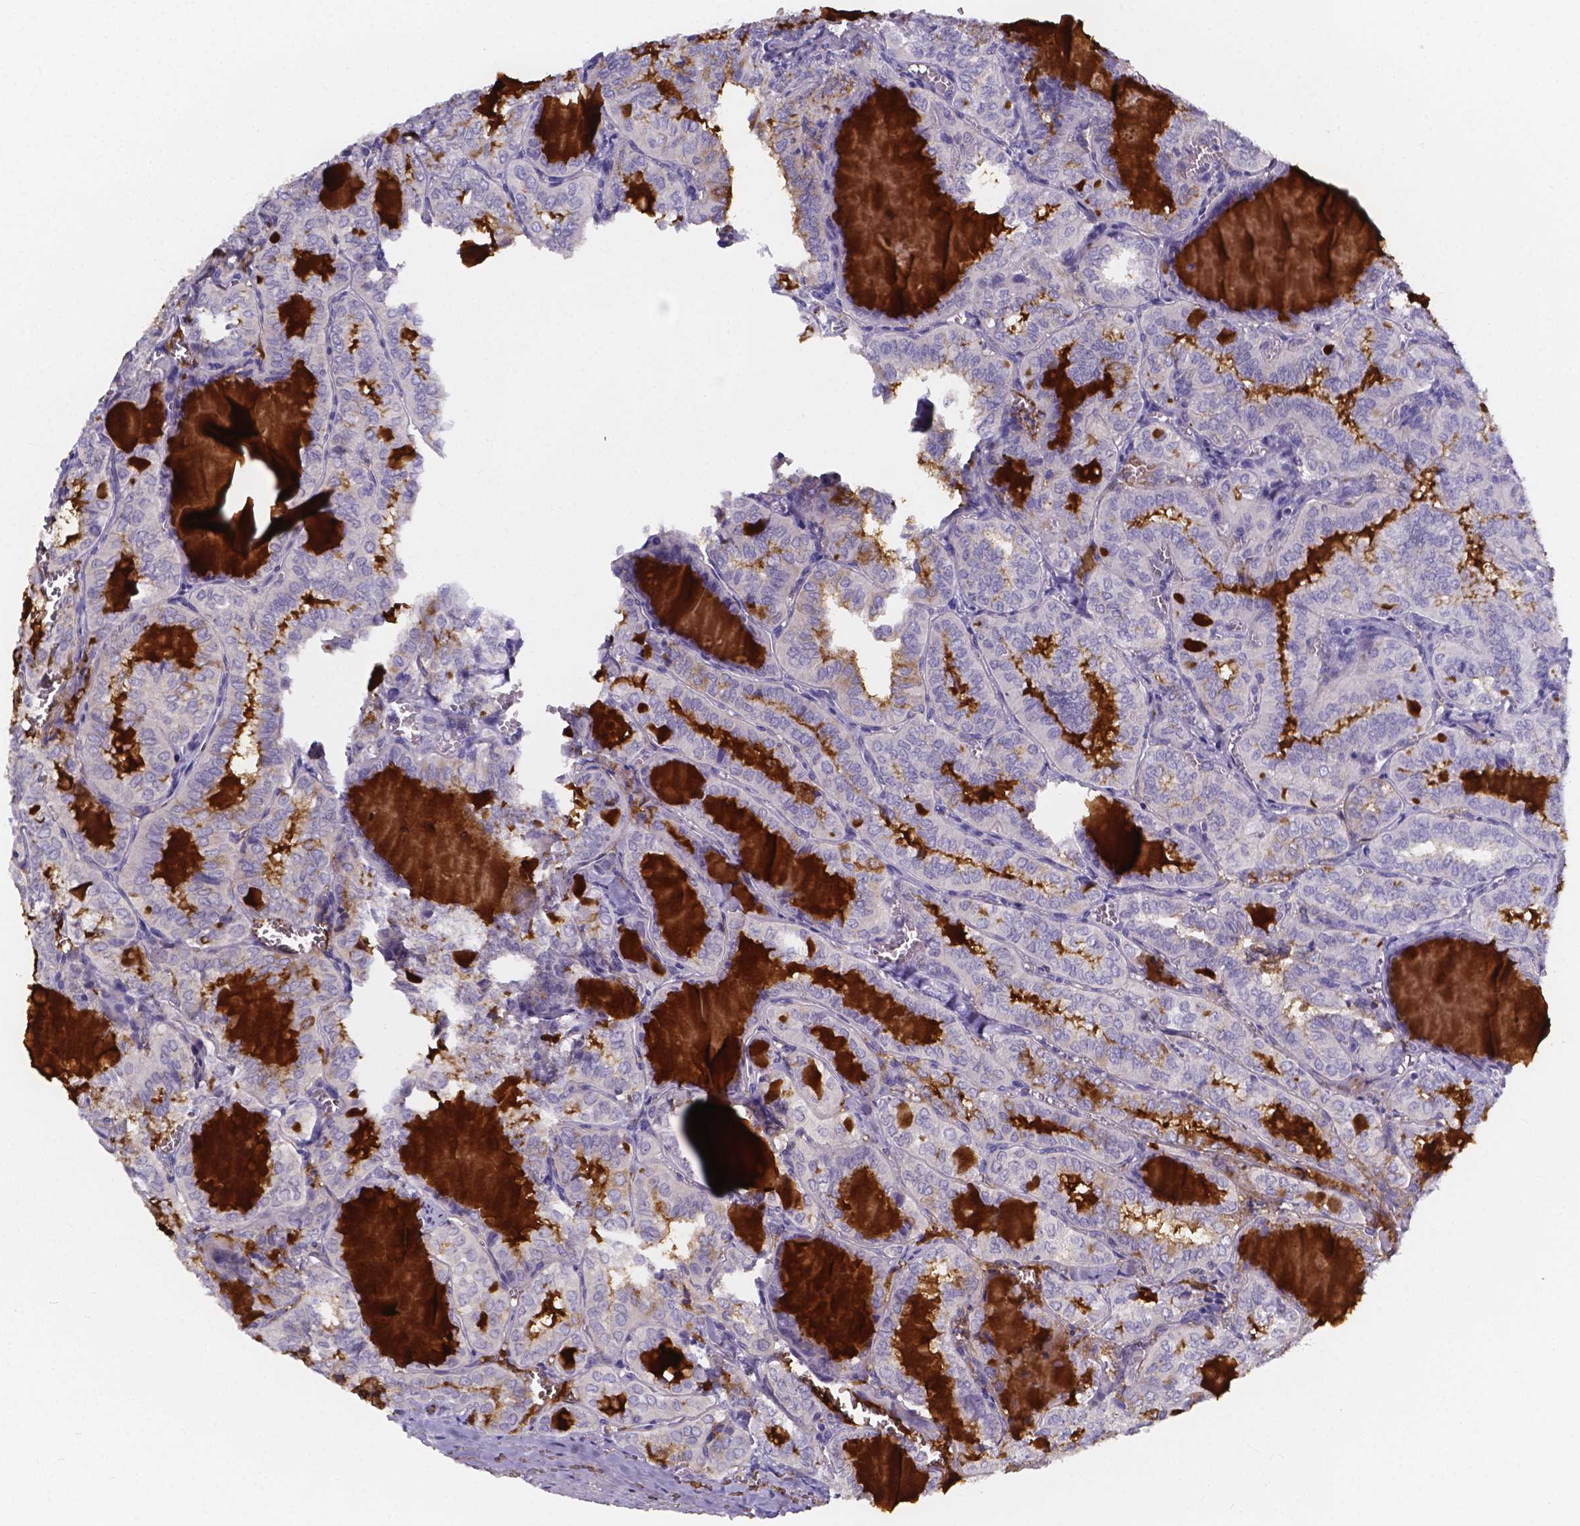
{"staining": {"intensity": "negative", "quantity": "none", "location": "none"}, "tissue": "thyroid cancer", "cell_type": "Tumor cells", "image_type": "cancer", "snomed": [{"axis": "morphology", "description": "Papillary adenocarcinoma, NOS"}, {"axis": "topography", "description": "Thyroid gland"}], "caption": "An immunohistochemistry (IHC) histopathology image of thyroid cancer (papillary adenocarcinoma) is shown. There is no staining in tumor cells of thyroid cancer (papillary adenocarcinoma).", "gene": "SPOCD1", "patient": {"sex": "female", "age": 41}}